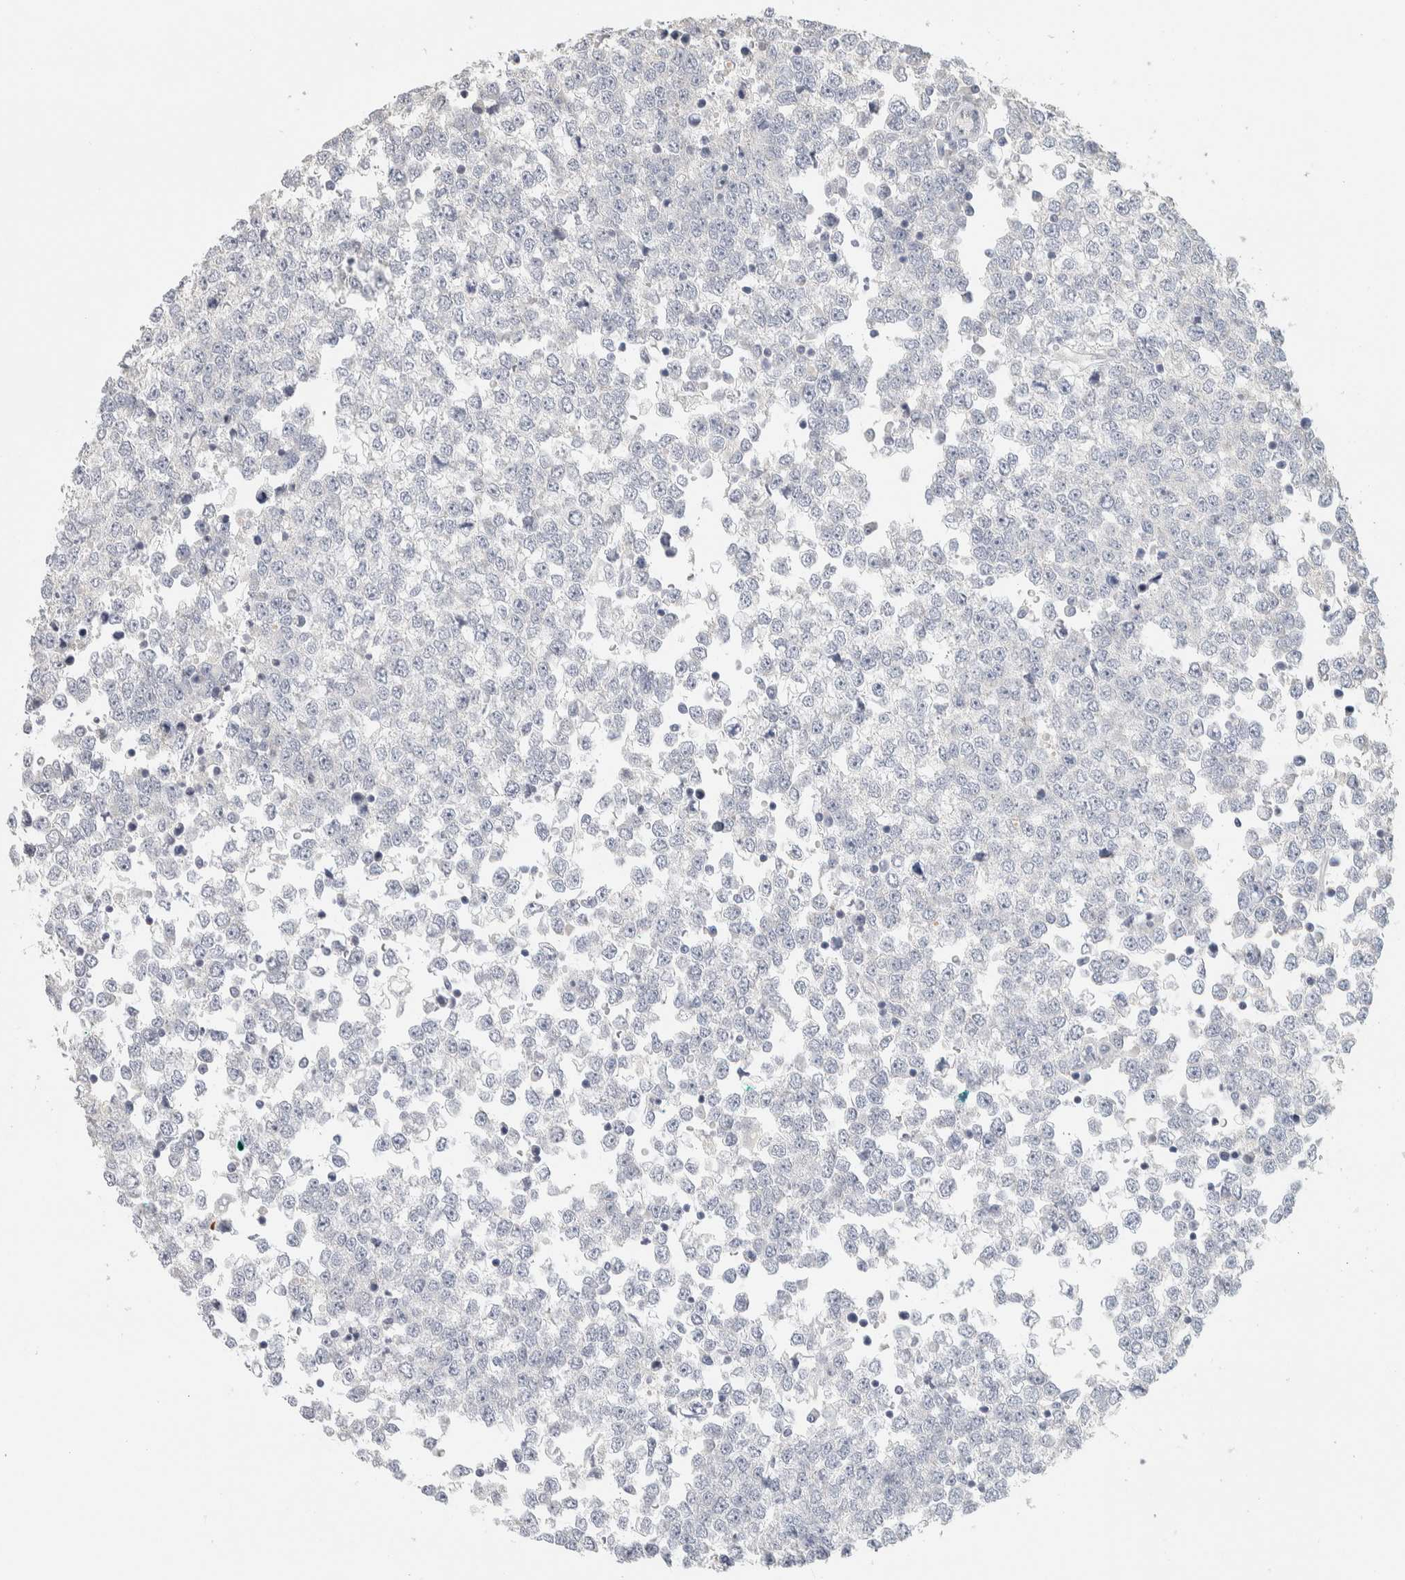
{"staining": {"intensity": "negative", "quantity": "none", "location": "none"}, "tissue": "testis cancer", "cell_type": "Tumor cells", "image_type": "cancer", "snomed": [{"axis": "morphology", "description": "Seminoma, NOS"}, {"axis": "topography", "description": "Testis"}], "caption": "There is no significant staining in tumor cells of seminoma (testis). (DAB (3,3'-diaminobenzidine) IHC with hematoxylin counter stain).", "gene": "DCXR", "patient": {"sex": "male", "age": 65}}